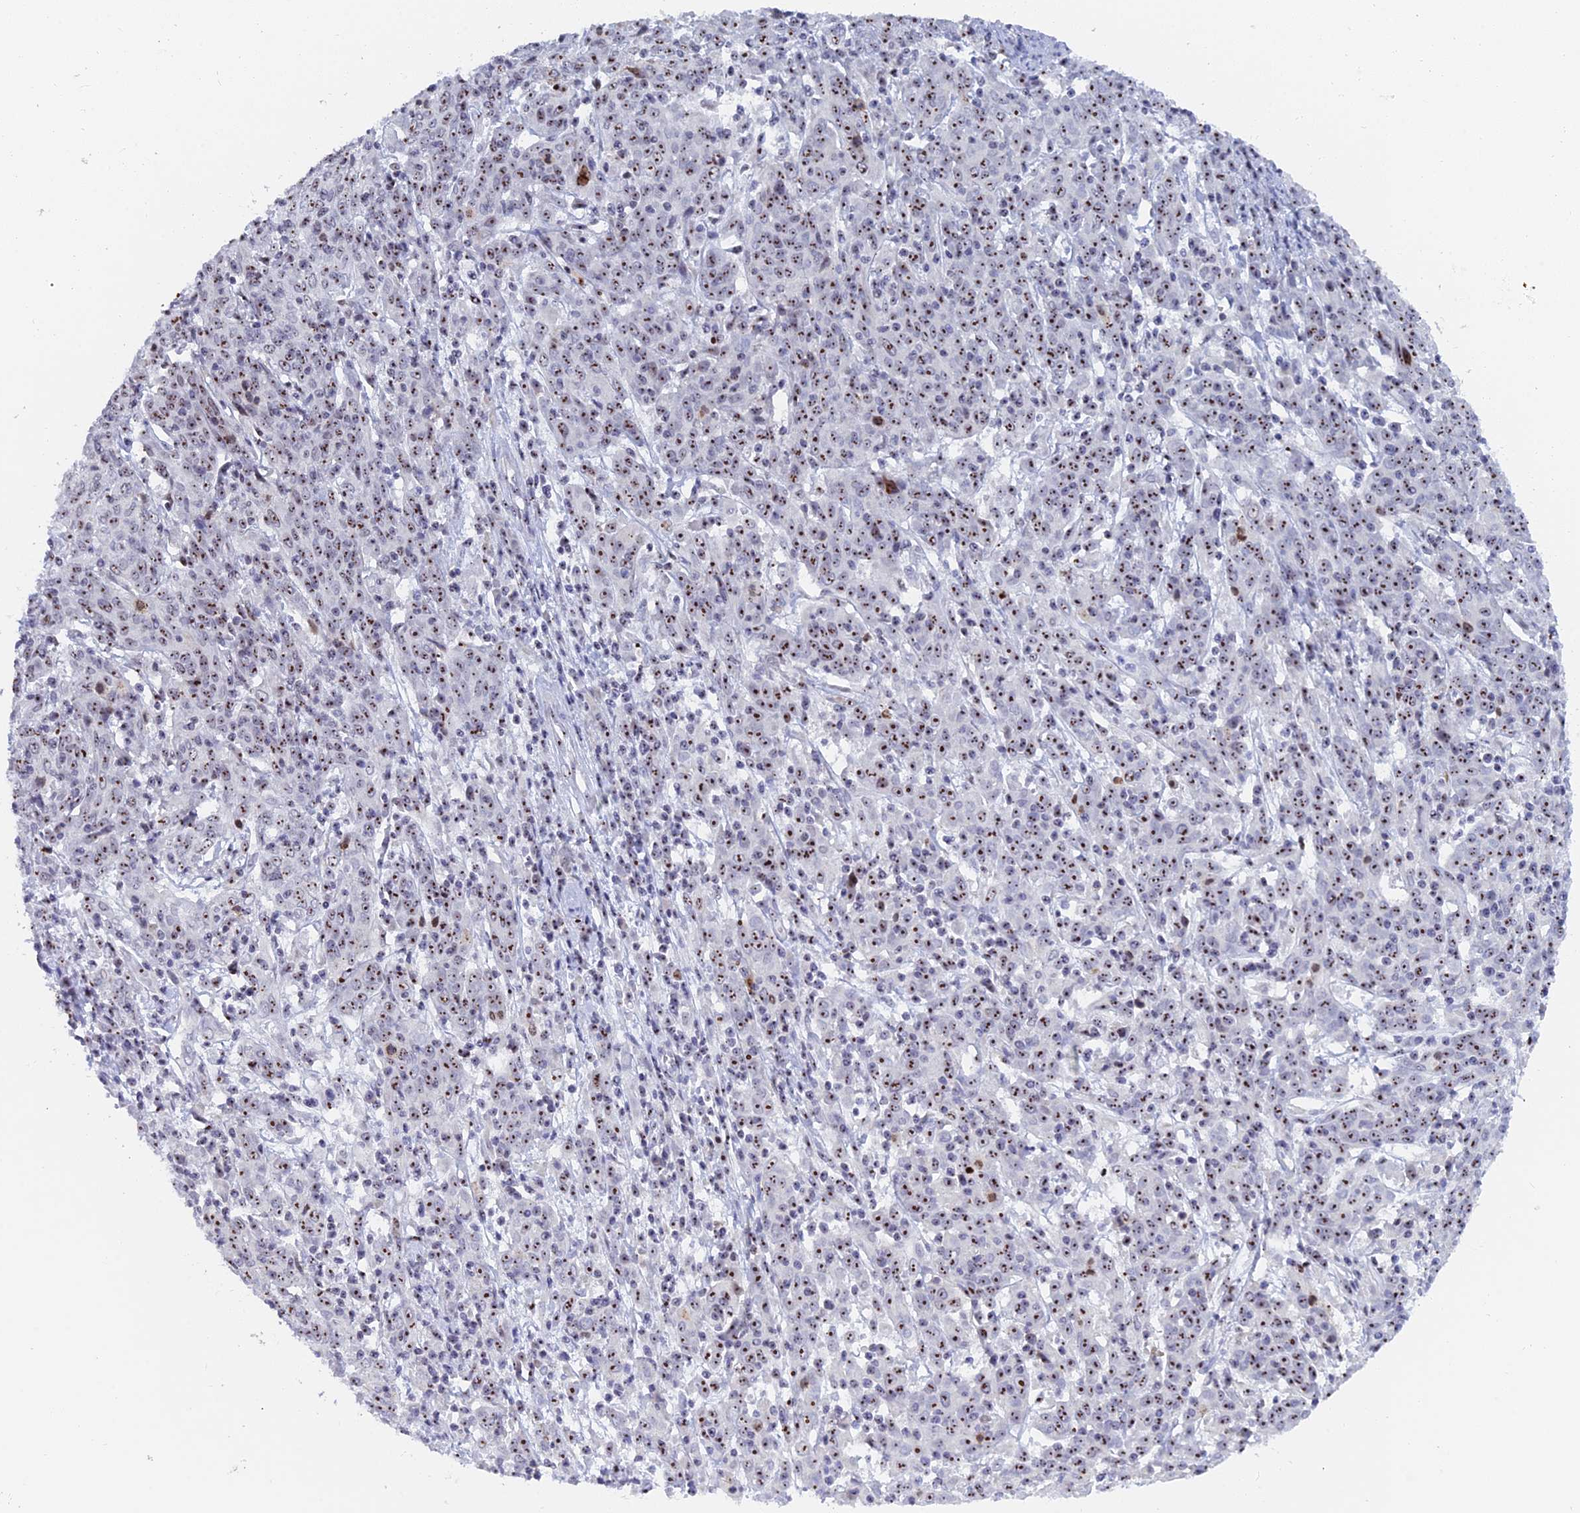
{"staining": {"intensity": "strong", "quantity": "25%-75%", "location": "nuclear"}, "tissue": "cervical cancer", "cell_type": "Tumor cells", "image_type": "cancer", "snomed": [{"axis": "morphology", "description": "Squamous cell carcinoma, NOS"}, {"axis": "topography", "description": "Cervix"}], "caption": "Immunohistochemical staining of squamous cell carcinoma (cervical) exhibits high levels of strong nuclear expression in approximately 25%-75% of tumor cells.", "gene": "RSL1D1", "patient": {"sex": "female", "age": 67}}